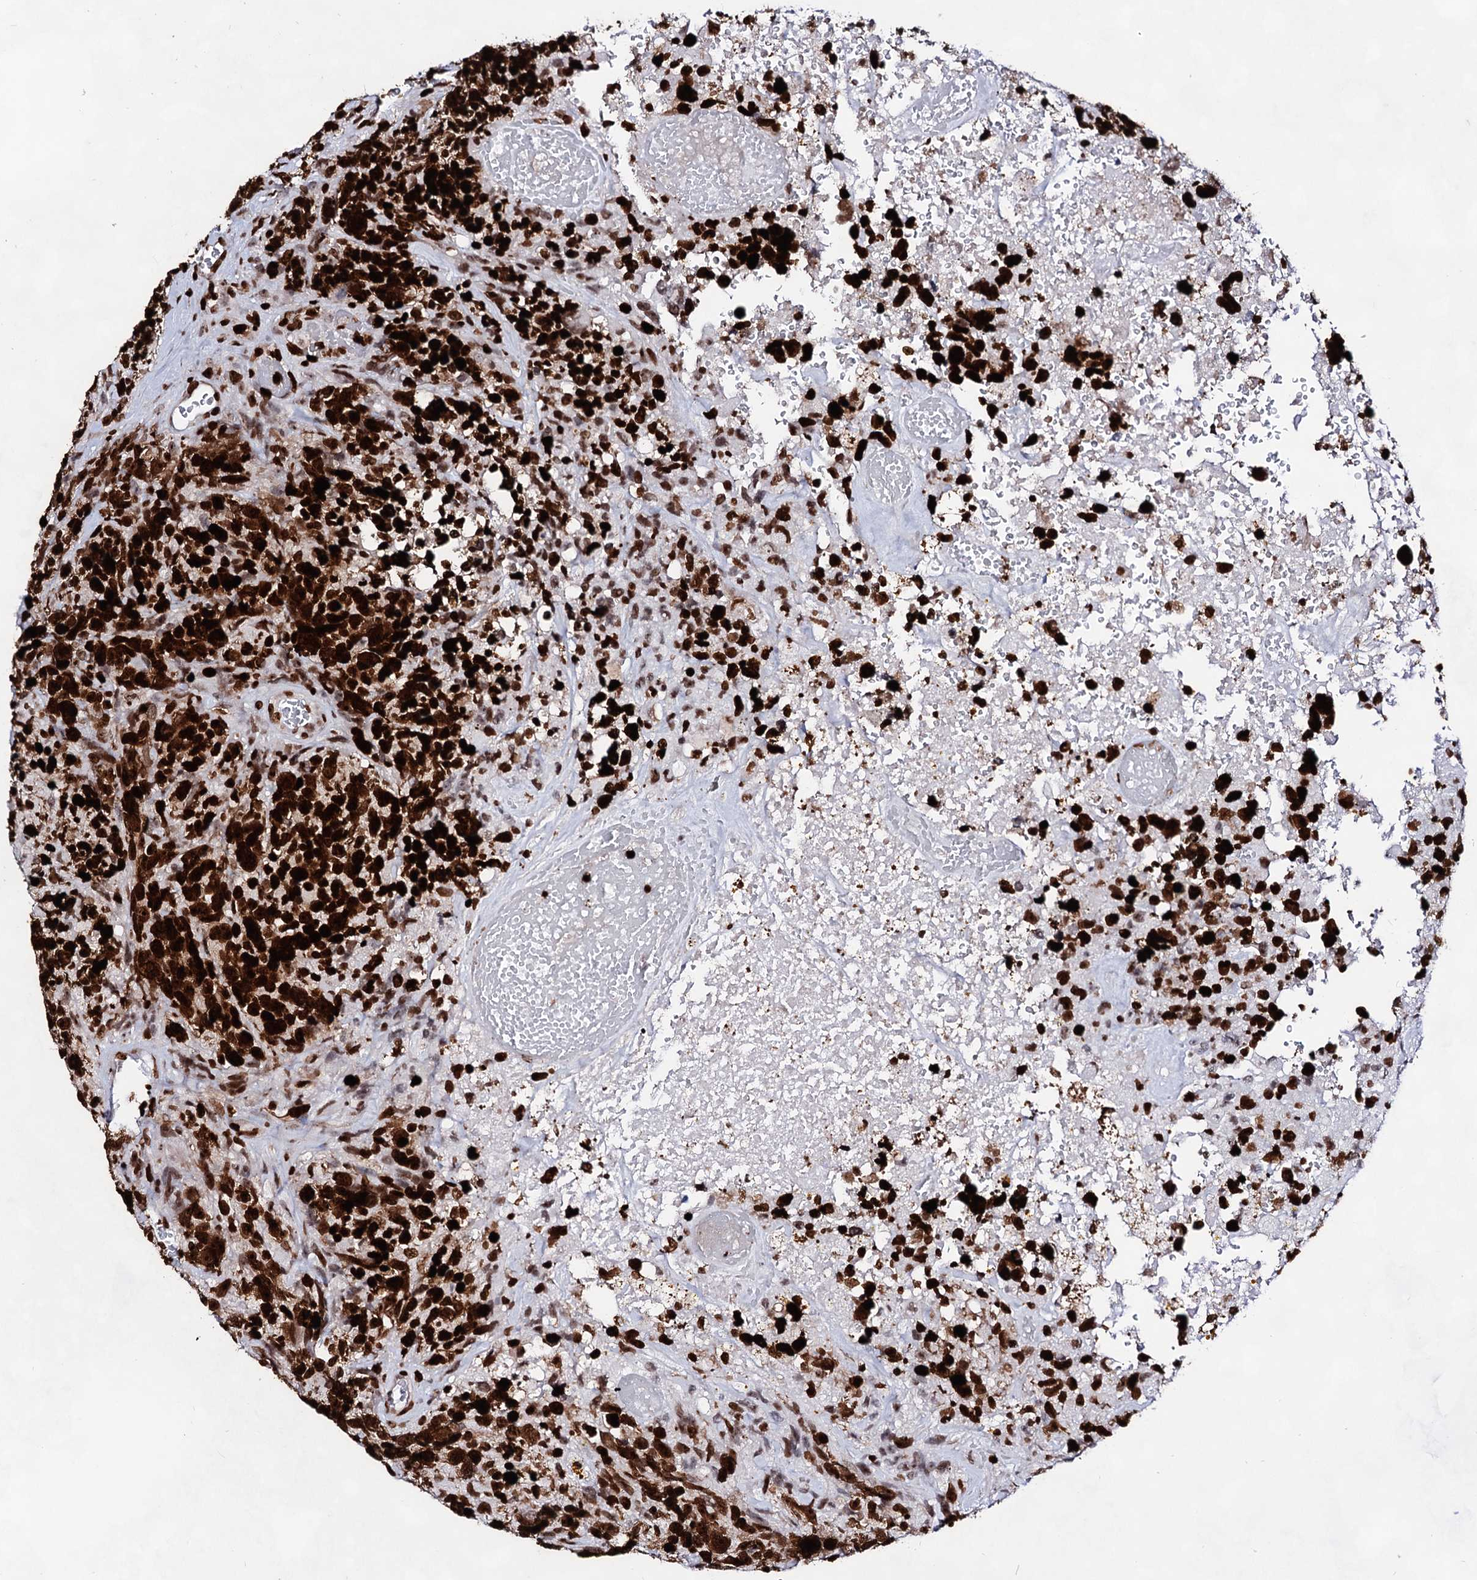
{"staining": {"intensity": "strong", "quantity": ">75%", "location": "nuclear"}, "tissue": "glioma", "cell_type": "Tumor cells", "image_type": "cancer", "snomed": [{"axis": "morphology", "description": "Glioma, malignant, High grade"}, {"axis": "topography", "description": "Brain"}], "caption": "Malignant high-grade glioma stained for a protein (brown) demonstrates strong nuclear positive staining in about >75% of tumor cells.", "gene": "HMGB2", "patient": {"sex": "male", "age": 69}}